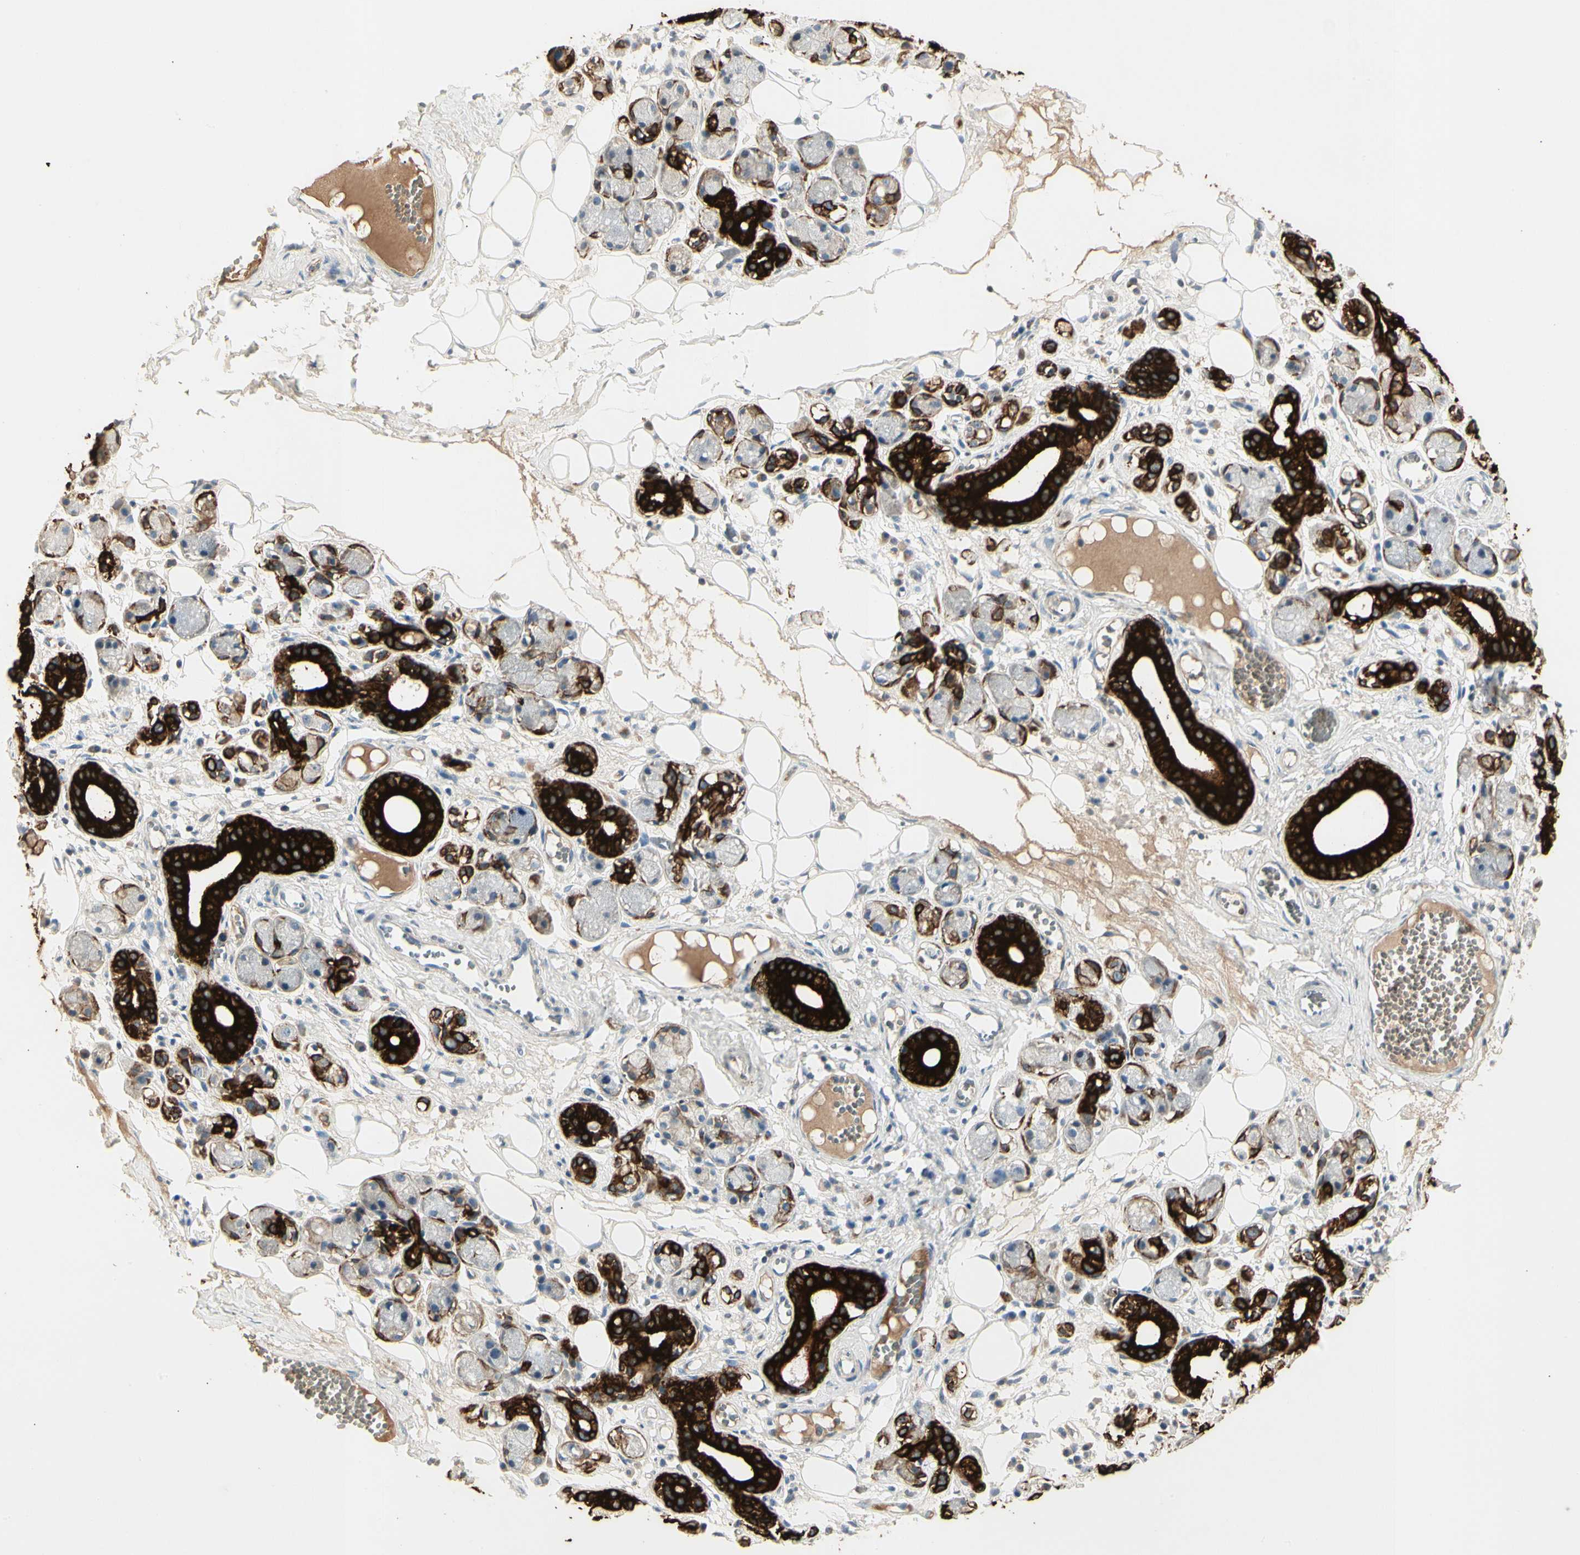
{"staining": {"intensity": "weak", "quantity": ">75%", "location": "cytoplasmic/membranous"}, "tissue": "adipose tissue", "cell_type": "Adipocytes", "image_type": "normal", "snomed": [{"axis": "morphology", "description": "Normal tissue, NOS"}, {"axis": "morphology", "description": "Inflammation, NOS"}, {"axis": "topography", "description": "Vascular tissue"}, {"axis": "topography", "description": "Salivary gland"}], "caption": "DAB (3,3'-diaminobenzidine) immunohistochemical staining of unremarkable adipose tissue displays weak cytoplasmic/membranous protein staining in approximately >75% of adipocytes. (IHC, brightfield microscopy, high magnification).", "gene": "SKIL", "patient": {"sex": "female", "age": 75}}